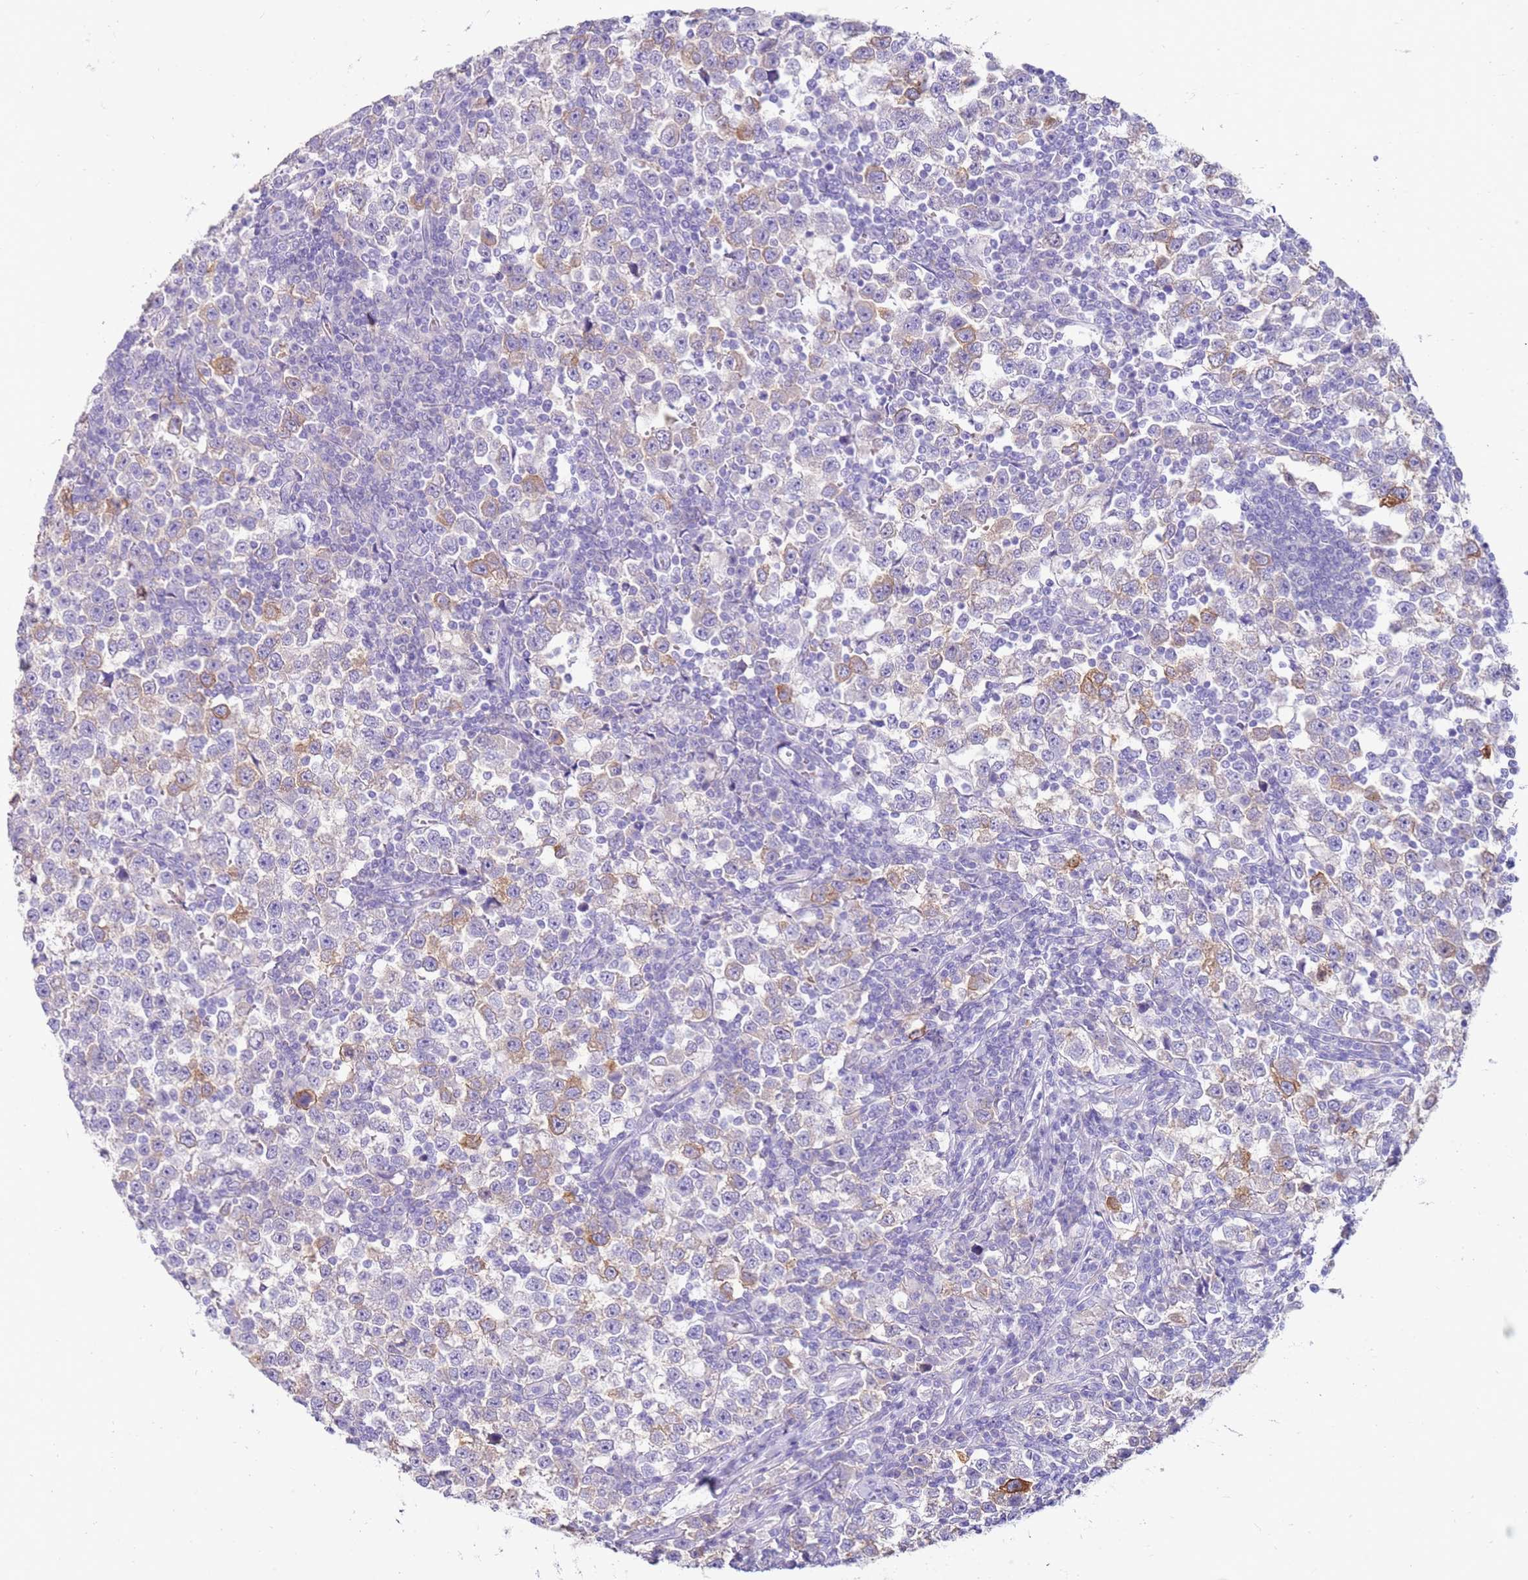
{"staining": {"intensity": "moderate", "quantity": "<25%", "location": "cytoplasmic/membranous"}, "tissue": "testis cancer", "cell_type": "Tumor cells", "image_type": "cancer", "snomed": [{"axis": "morphology", "description": "Normal tissue, NOS"}, {"axis": "morphology", "description": "Seminoma, NOS"}, {"axis": "topography", "description": "Testis"}], "caption": "Moderate cytoplasmic/membranous protein expression is present in about <25% of tumor cells in seminoma (testis).", "gene": "EVPLL", "patient": {"sex": "male", "age": 43}}